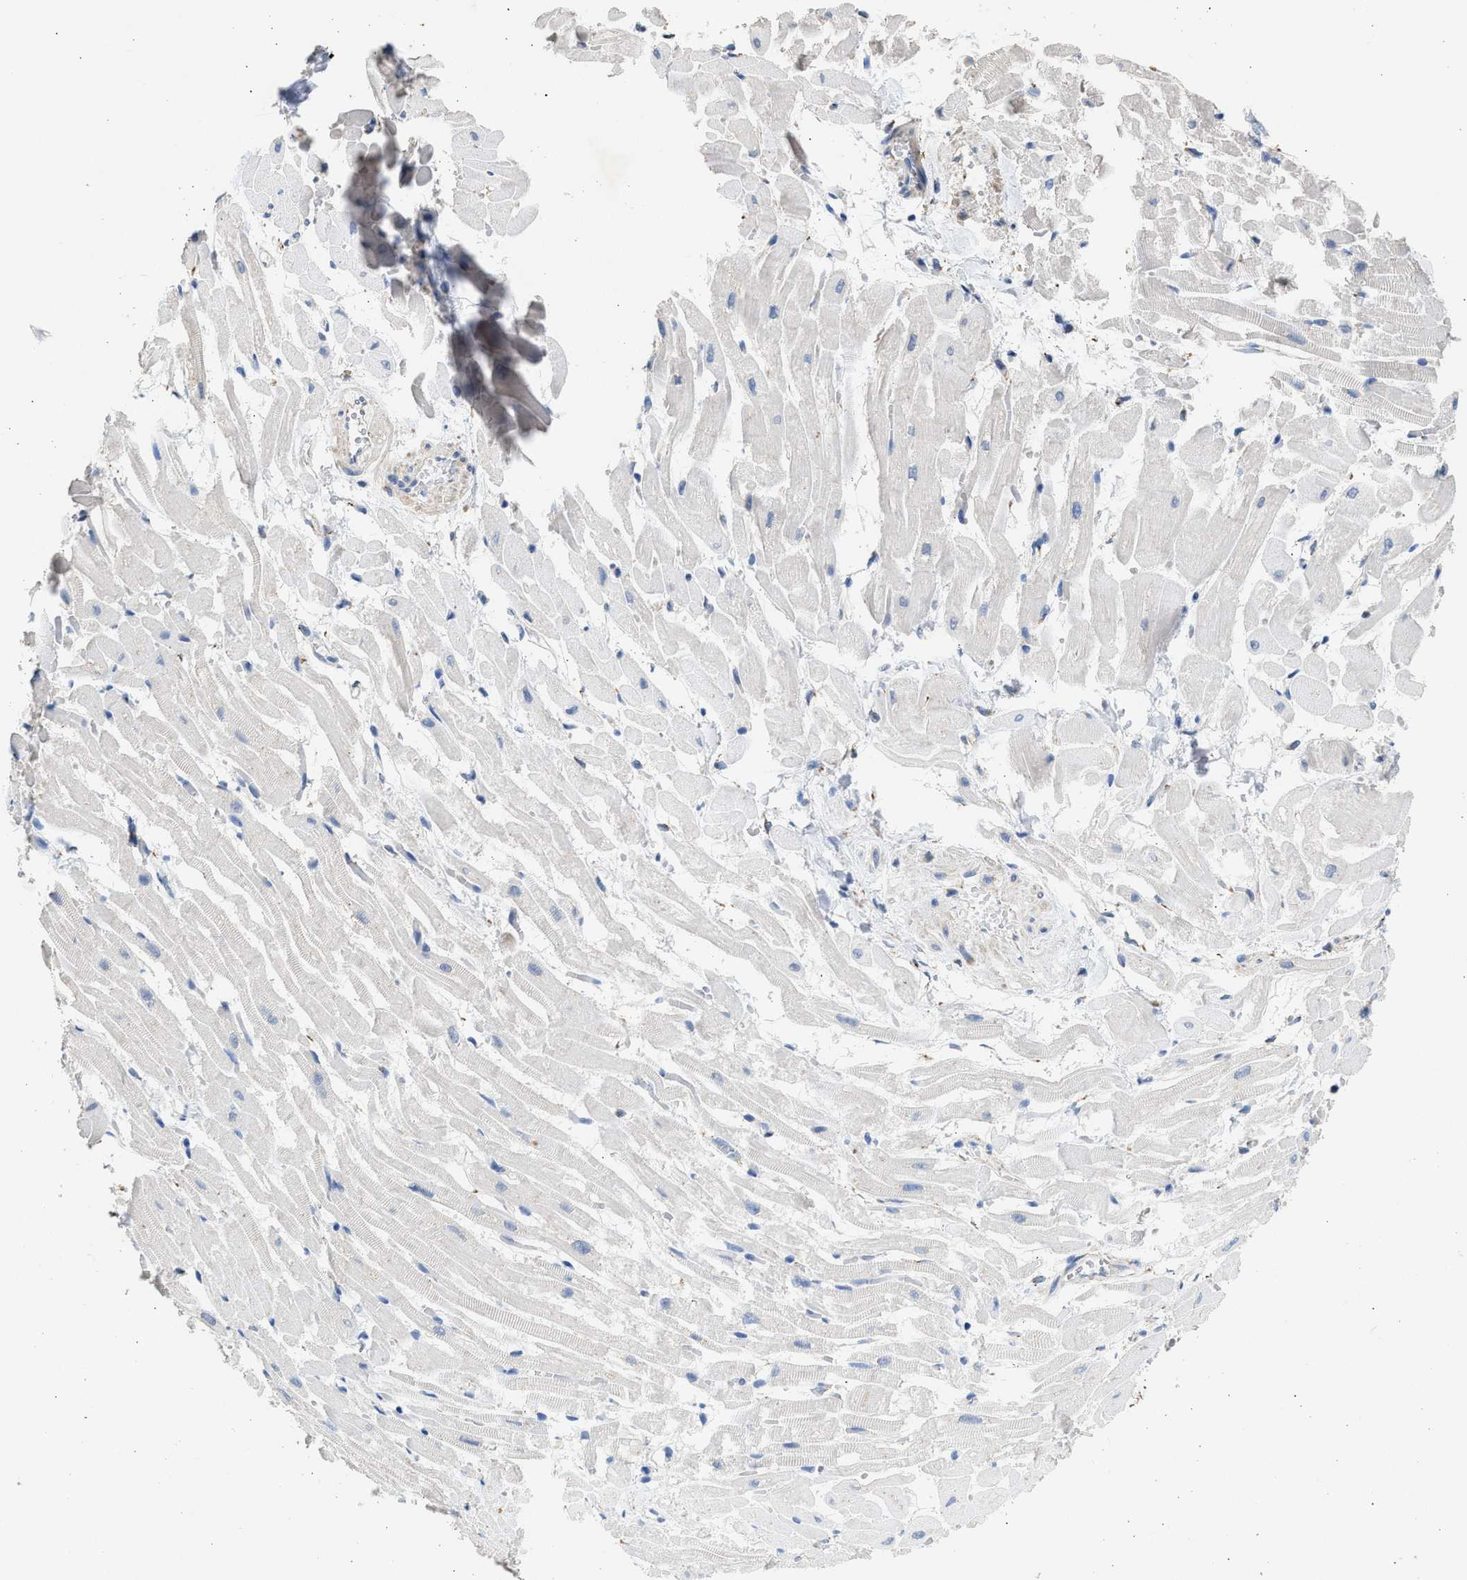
{"staining": {"intensity": "moderate", "quantity": "<25%", "location": "cytoplasmic/membranous"}, "tissue": "heart muscle", "cell_type": "Cardiomyocytes", "image_type": "normal", "snomed": [{"axis": "morphology", "description": "Normal tissue, NOS"}, {"axis": "topography", "description": "Heart"}], "caption": "The image reveals a brown stain indicating the presence of a protein in the cytoplasmic/membranous of cardiomyocytes in heart muscle. The protein of interest is stained brown, and the nuclei are stained in blue (DAB (3,3'-diaminobenzidine) IHC with brightfield microscopy, high magnification).", "gene": "IPO8", "patient": {"sex": "male", "age": 45}}